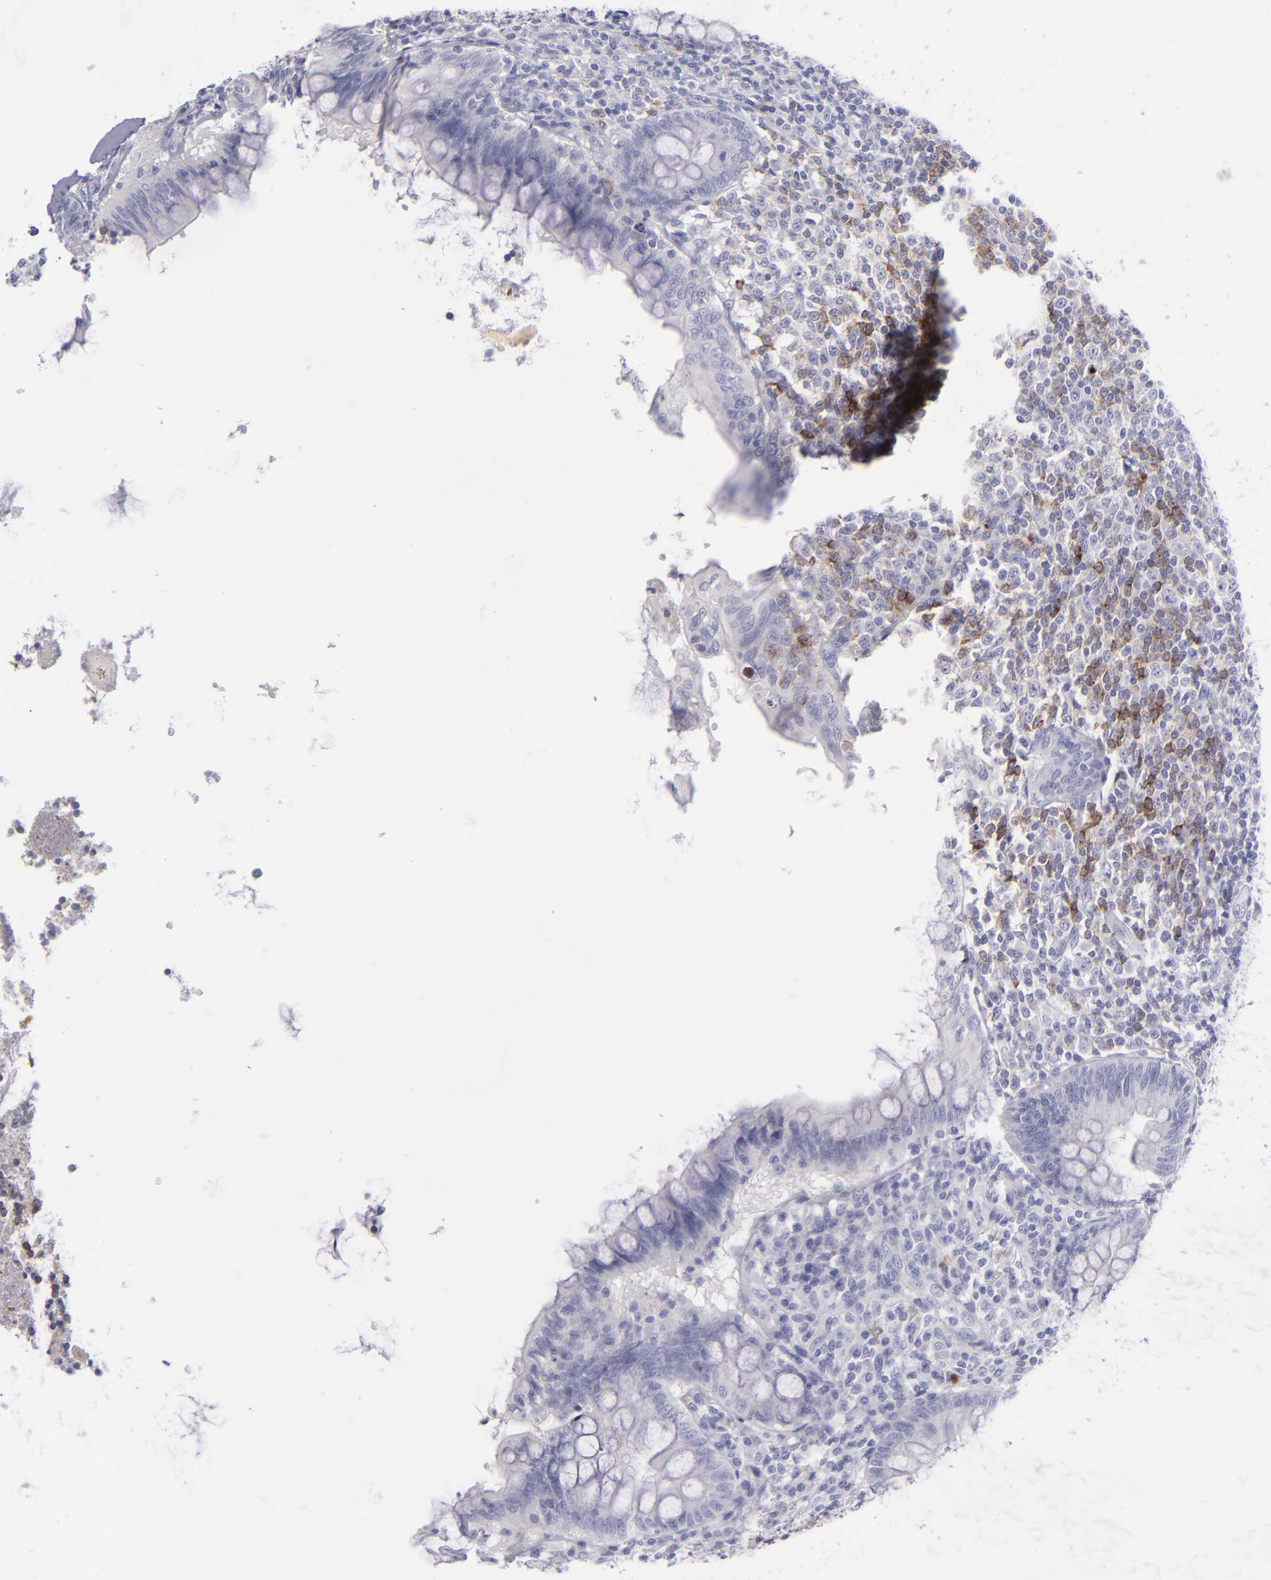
{"staining": {"intensity": "negative", "quantity": "none", "location": "none"}, "tissue": "appendix", "cell_type": "Glandular cells", "image_type": "normal", "snomed": [{"axis": "morphology", "description": "Normal tissue, NOS"}, {"axis": "topography", "description": "Appendix"}], "caption": "Human appendix stained for a protein using immunohistochemistry exhibits no positivity in glandular cells.", "gene": "CD22", "patient": {"sex": "female", "age": 66}}